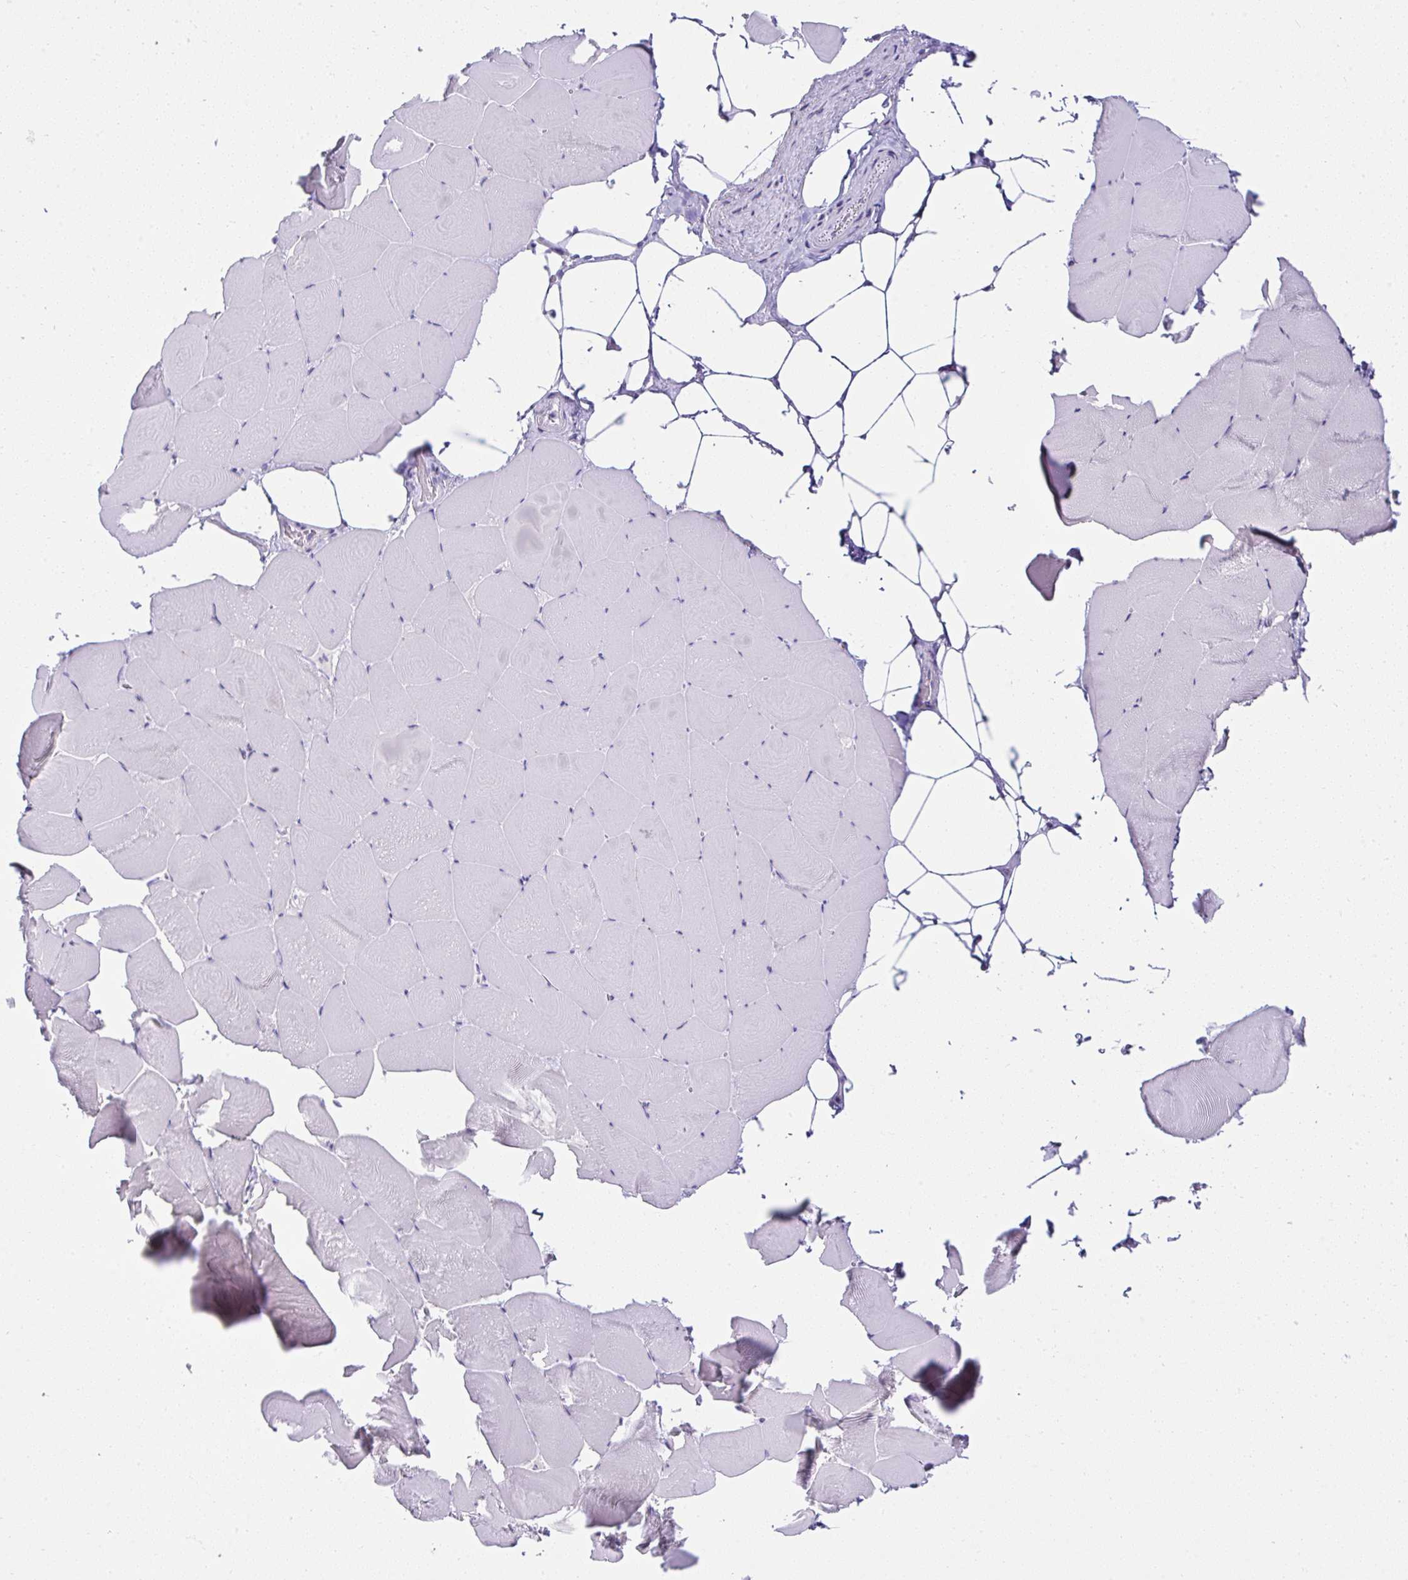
{"staining": {"intensity": "negative", "quantity": "none", "location": "none"}, "tissue": "skeletal muscle", "cell_type": "Myocytes", "image_type": "normal", "snomed": [{"axis": "morphology", "description": "Normal tissue, NOS"}, {"axis": "topography", "description": "Skeletal muscle"}], "caption": "A micrograph of human skeletal muscle is negative for staining in myocytes. (DAB (3,3'-diaminobenzidine) IHC visualized using brightfield microscopy, high magnification).", "gene": "RNF183", "patient": {"sex": "female", "age": 64}}